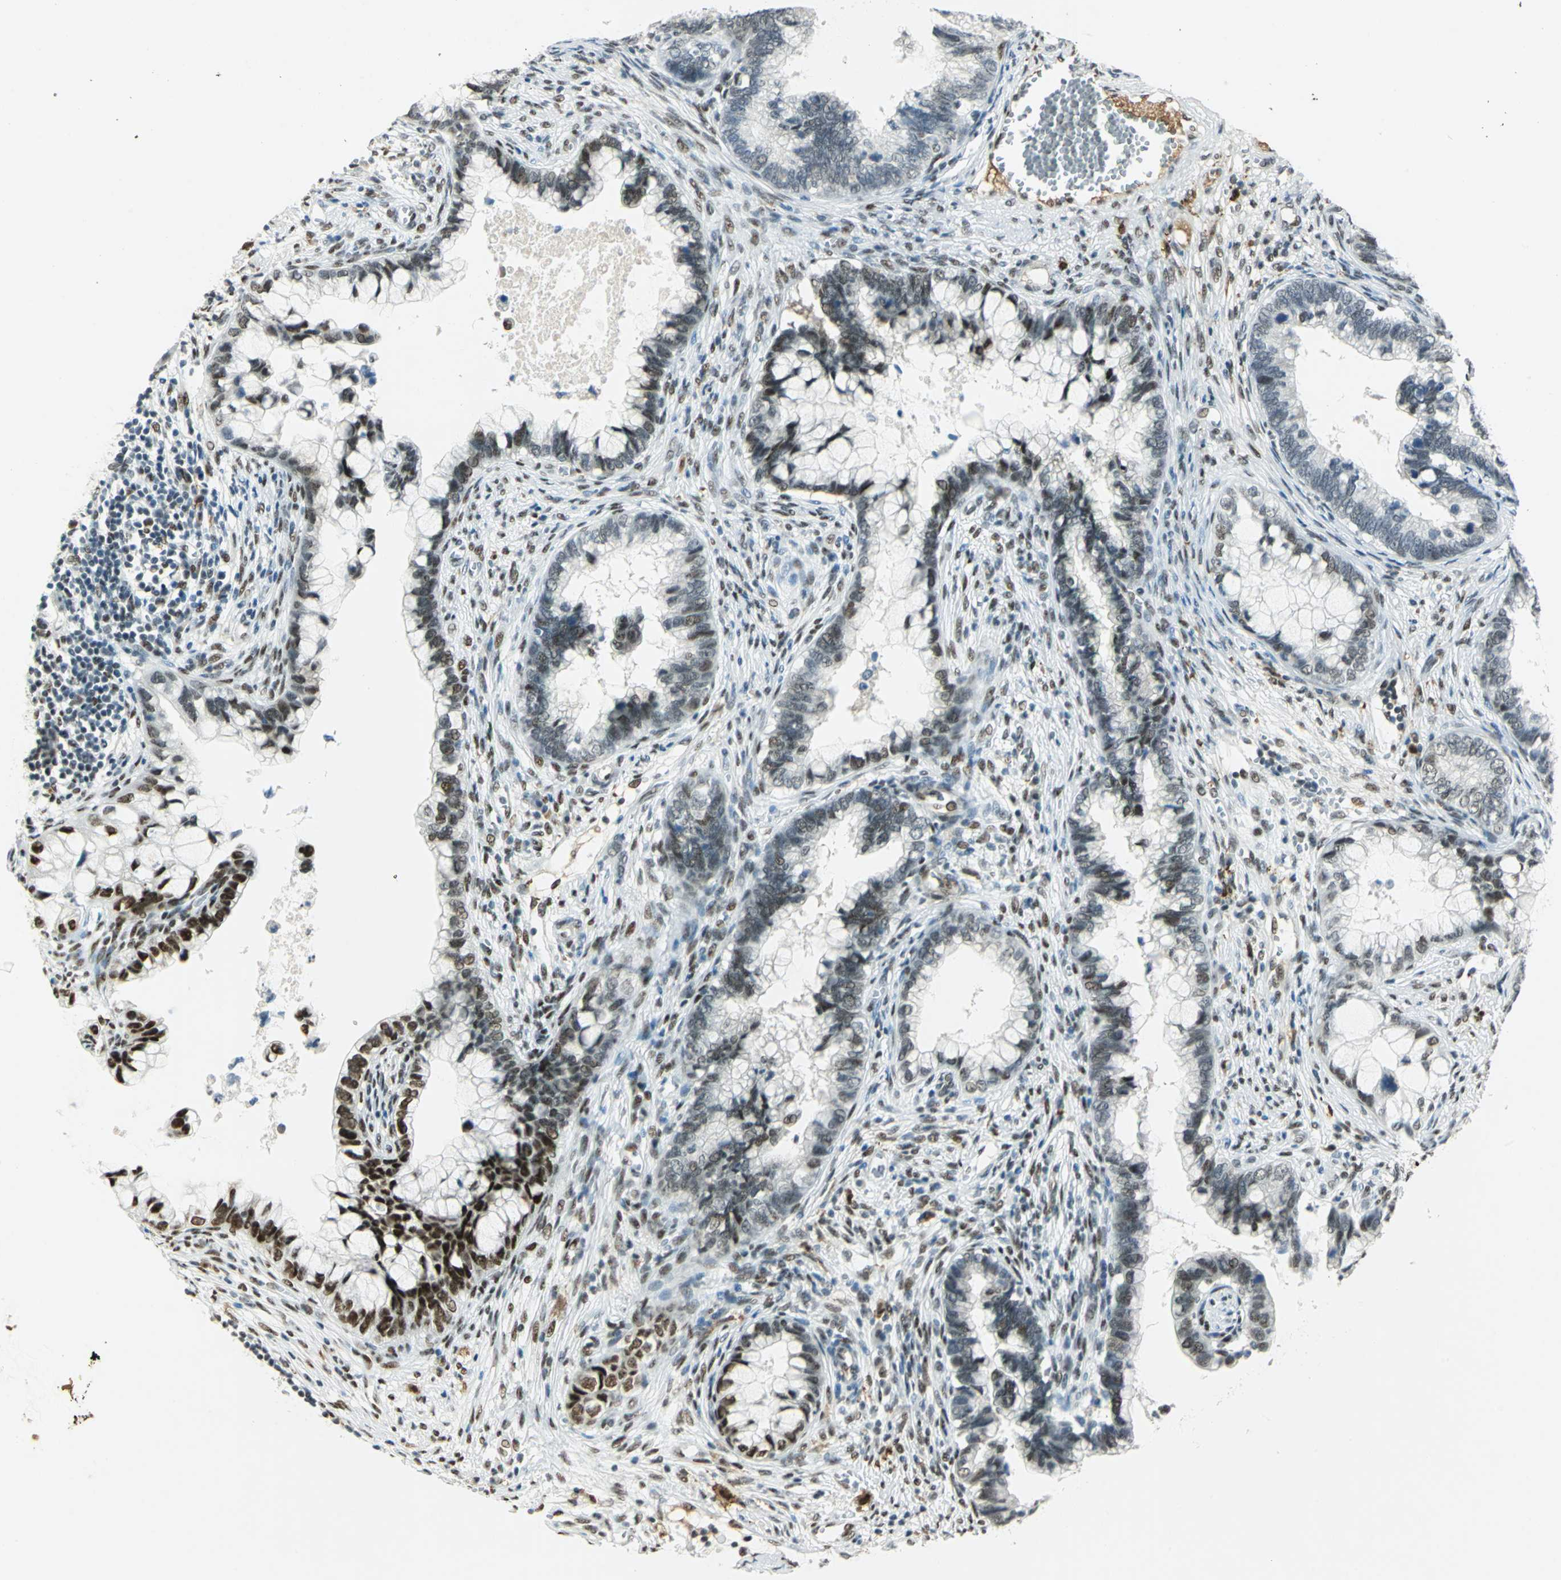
{"staining": {"intensity": "moderate", "quantity": "25%-75%", "location": "nuclear"}, "tissue": "cervical cancer", "cell_type": "Tumor cells", "image_type": "cancer", "snomed": [{"axis": "morphology", "description": "Adenocarcinoma, NOS"}, {"axis": "topography", "description": "Cervix"}], "caption": "The immunohistochemical stain shows moderate nuclear positivity in tumor cells of cervical cancer (adenocarcinoma) tissue.", "gene": "MTMR10", "patient": {"sex": "female", "age": 44}}